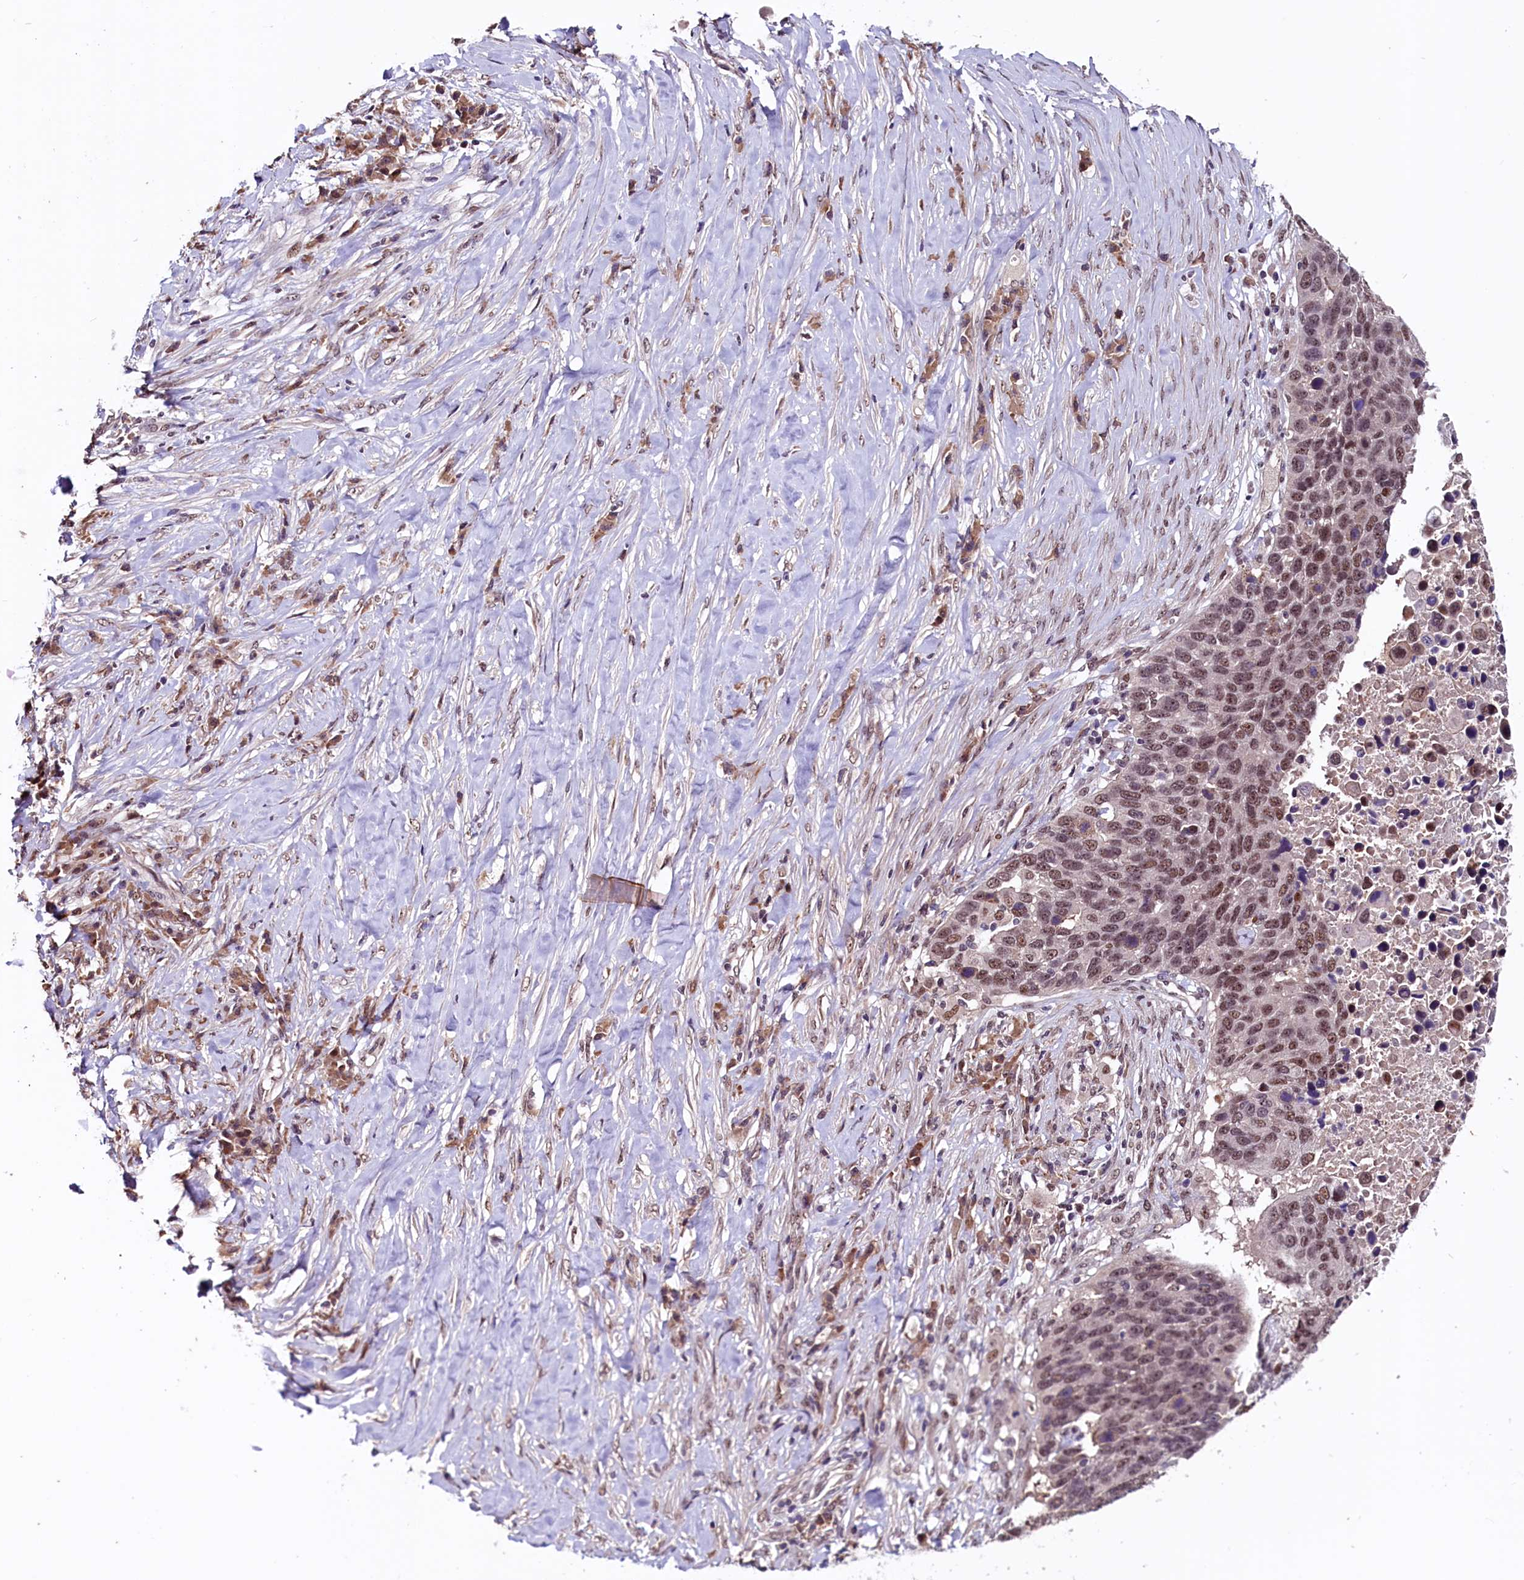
{"staining": {"intensity": "moderate", "quantity": ">75%", "location": "nuclear"}, "tissue": "lung cancer", "cell_type": "Tumor cells", "image_type": "cancer", "snomed": [{"axis": "morphology", "description": "Normal tissue, NOS"}, {"axis": "morphology", "description": "Squamous cell carcinoma, NOS"}, {"axis": "topography", "description": "Lymph node"}, {"axis": "topography", "description": "Lung"}], "caption": "A brown stain highlights moderate nuclear positivity of a protein in lung cancer tumor cells. The staining is performed using DAB (3,3'-diaminobenzidine) brown chromogen to label protein expression. The nuclei are counter-stained blue using hematoxylin.", "gene": "RNMT", "patient": {"sex": "male", "age": 66}}